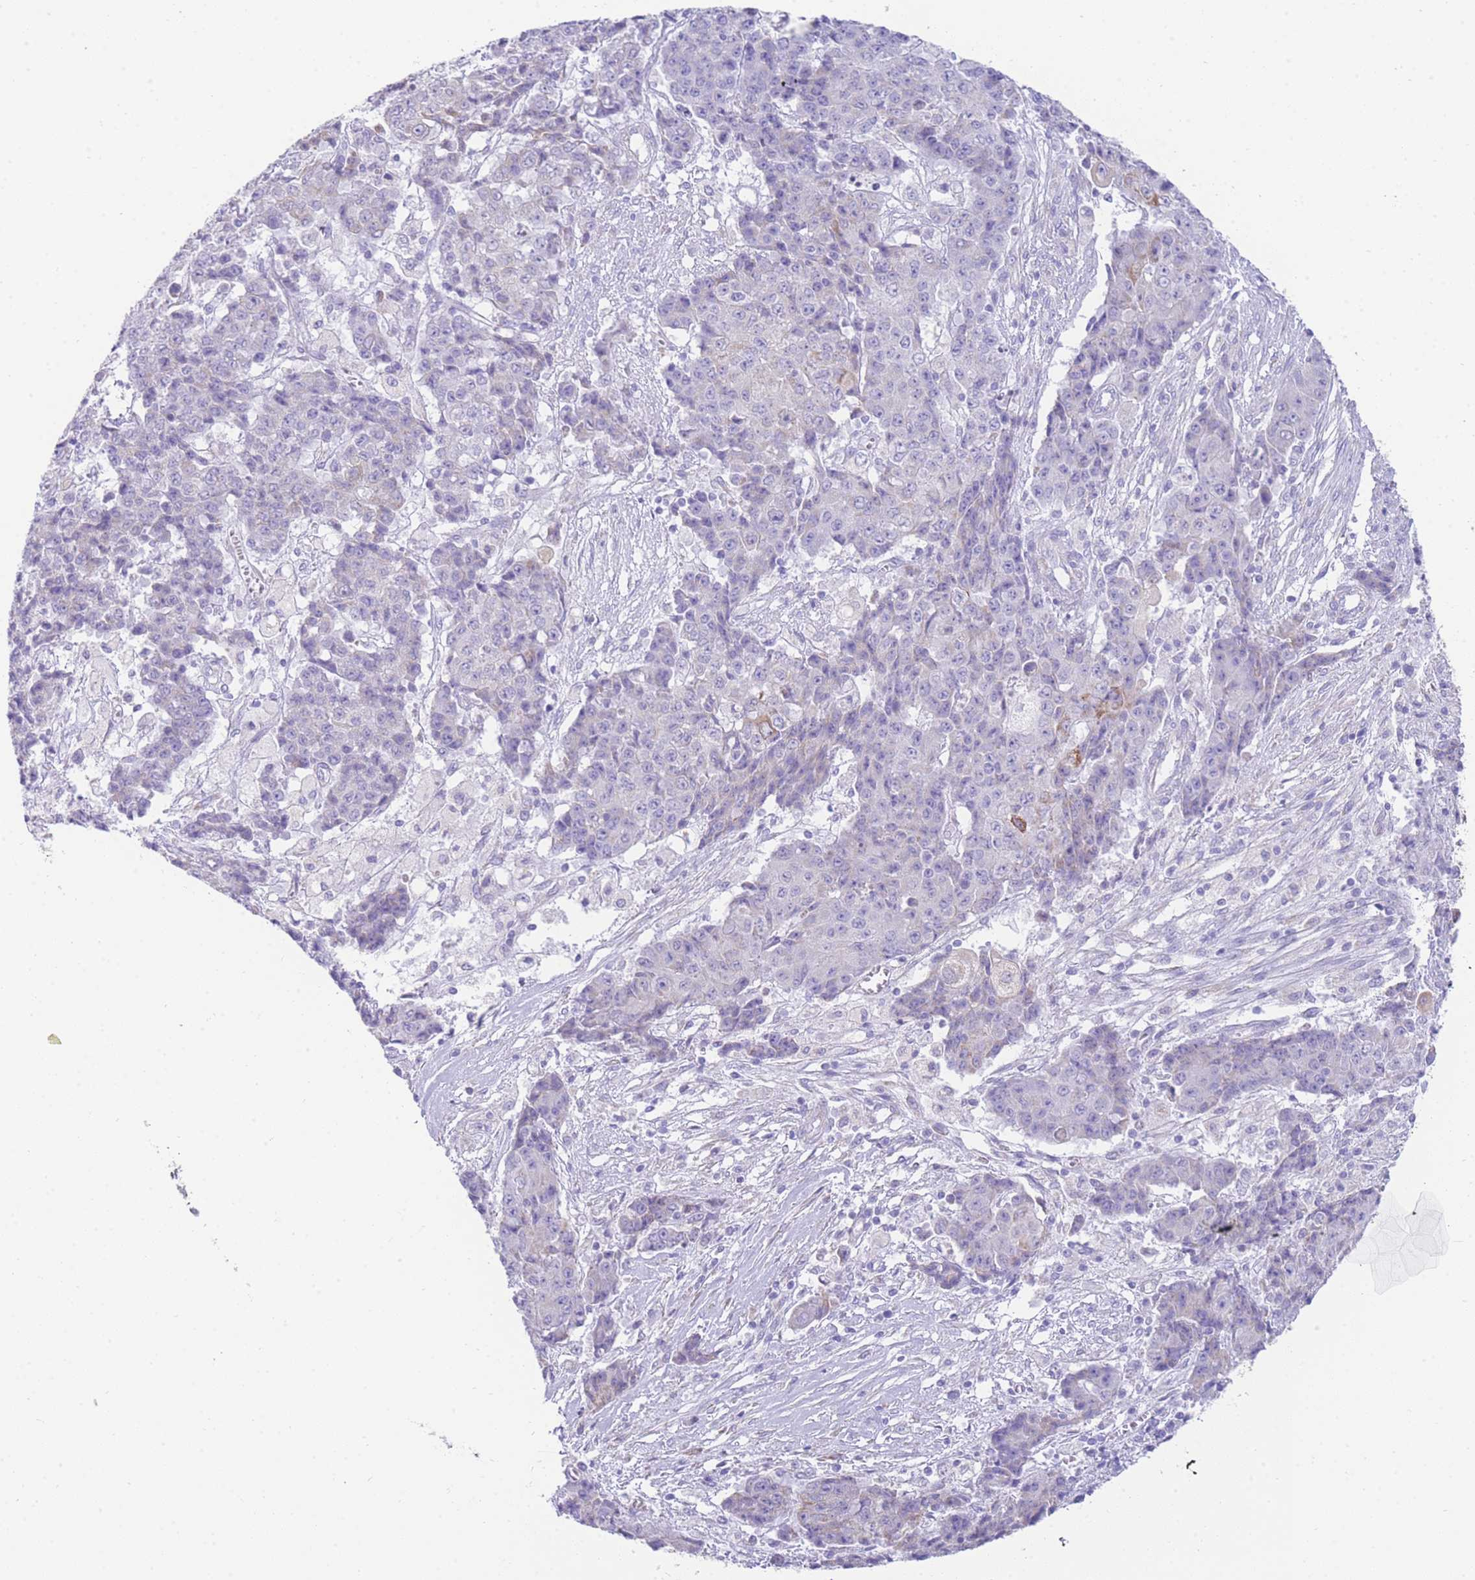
{"staining": {"intensity": "negative", "quantity": "none", "location": "none"}, "tissue": "ovarian cancer", "cell_type": "Tumor cells", "image_type": "cancer", "snomed": [{"axis": "morphology", "description": "Carcinoma, endometroid"}, {"axis": "topography", "description": "Ovary"}], "caption": "High magnification brightfield microscopy of ovarian cancer stained with DAB (brown) and counterstained with hematoxylin (blue): tumor cells show no significant staining. (Immunohistochemistry, brightfield microscopy, high magnification).", "gene": "ACSM4", "patient": {"sex": "female", "age": 42}}